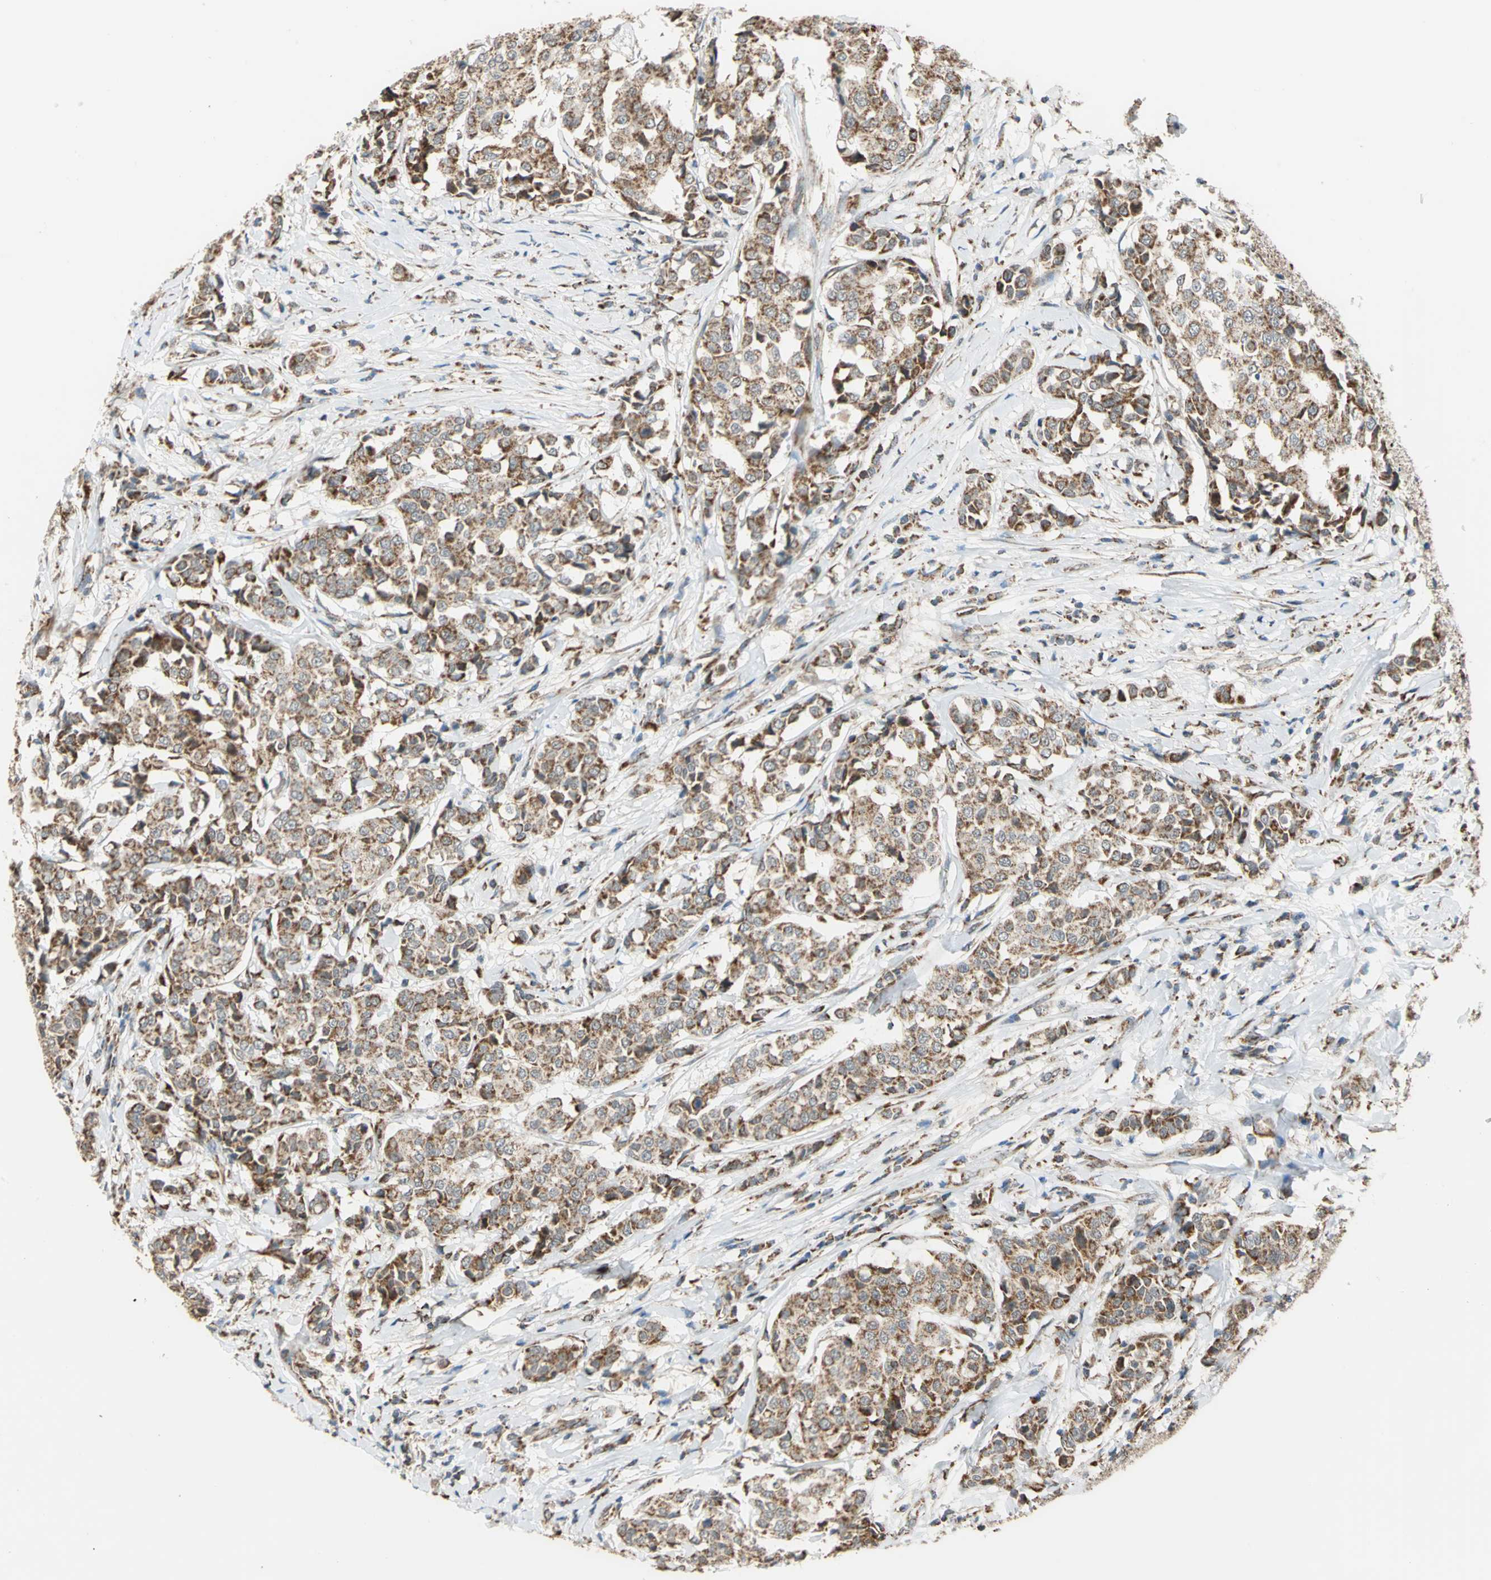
{"staining": {"intensity": "moderate", "quantity": ">75%", "location": "cytoplasmic/membranous"}, "tissue": "breast cancer", "cell_type": "Tumor cells", "image_type": "cancer", "snomed": [{"axis": "morphology", "description": "Duct carcinoma"}, {"axis": "topography", "description": "Breast"}], "caption": "Immunohistochemistry staining of invasive ductal carcinoma (breast), which reveals medium levels of moderate cytoplasmic/membranous expression in approximately >75% of tumor cells indicating moderate cytoplasmic/membranous protein positivity. The staining was performed using DAB (3,3'-diaminobenzidine) (brown) for protein detection and nuclei were counterstained in hematoxylin (blue).", "gene": "MRPS22", "patient": {"sex": "female", "age": 27}}